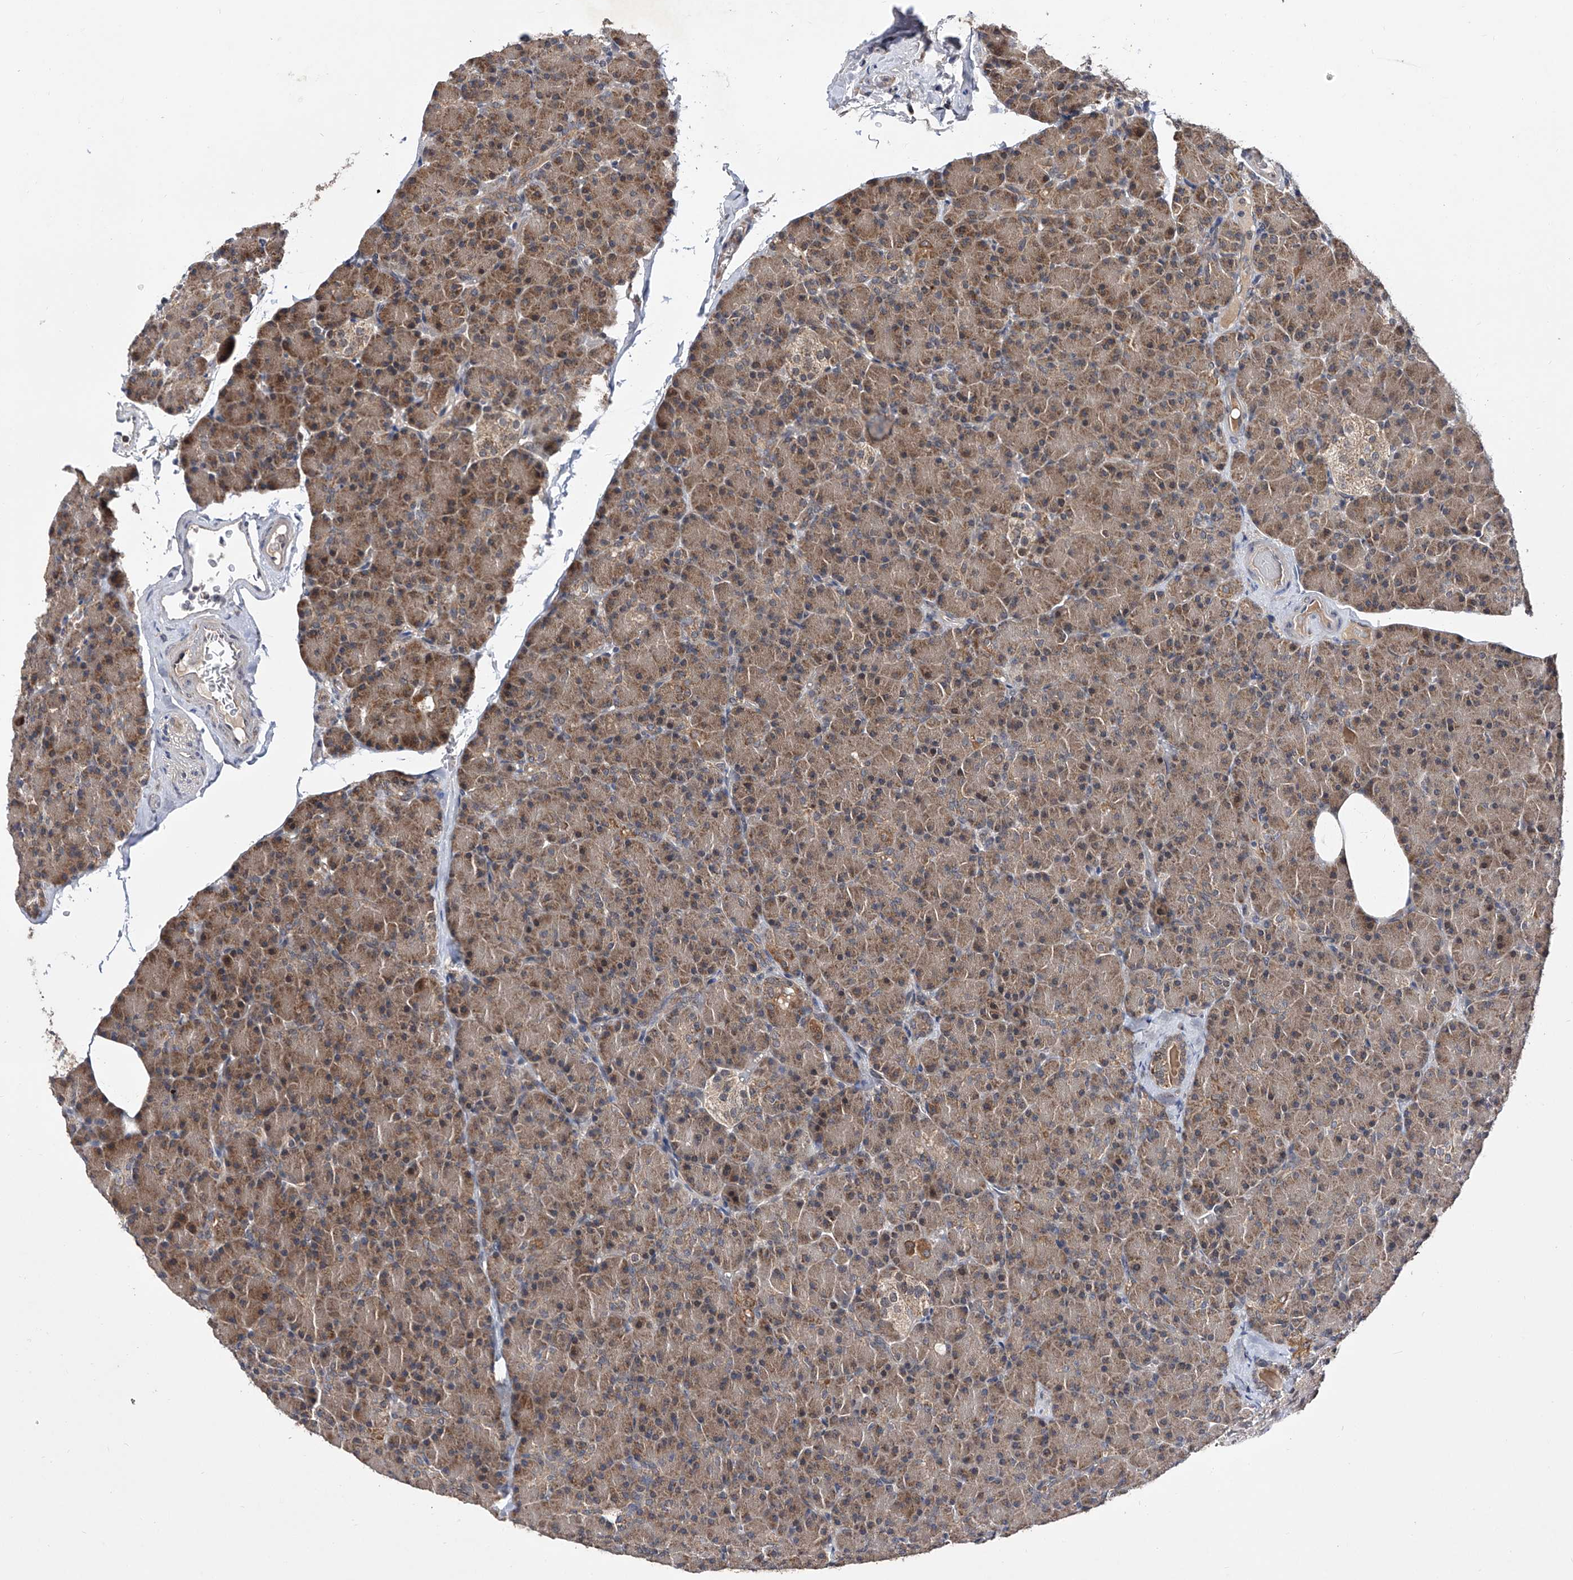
{"staining": {"intensity": "moderate", "quantity": ">75%", "location": "cytoplasmic/membranous"}, "tissue": "pancreas", "cell_type": "Exocrine glandular cells", "image_type": "normal", "snomed": [{"axis": "morphology", "description": "Normal tissue, NOS"}, {"axis": "topography", "description": "Pancreas"}], "caption": "A photomicrograph of human pancreas stained for a protein reveals moderate cytoplasmic/membranous brown staining in exocrine glandular cells.", "gene": "USP45", "patient": {"sex": "female", "age": 43}}